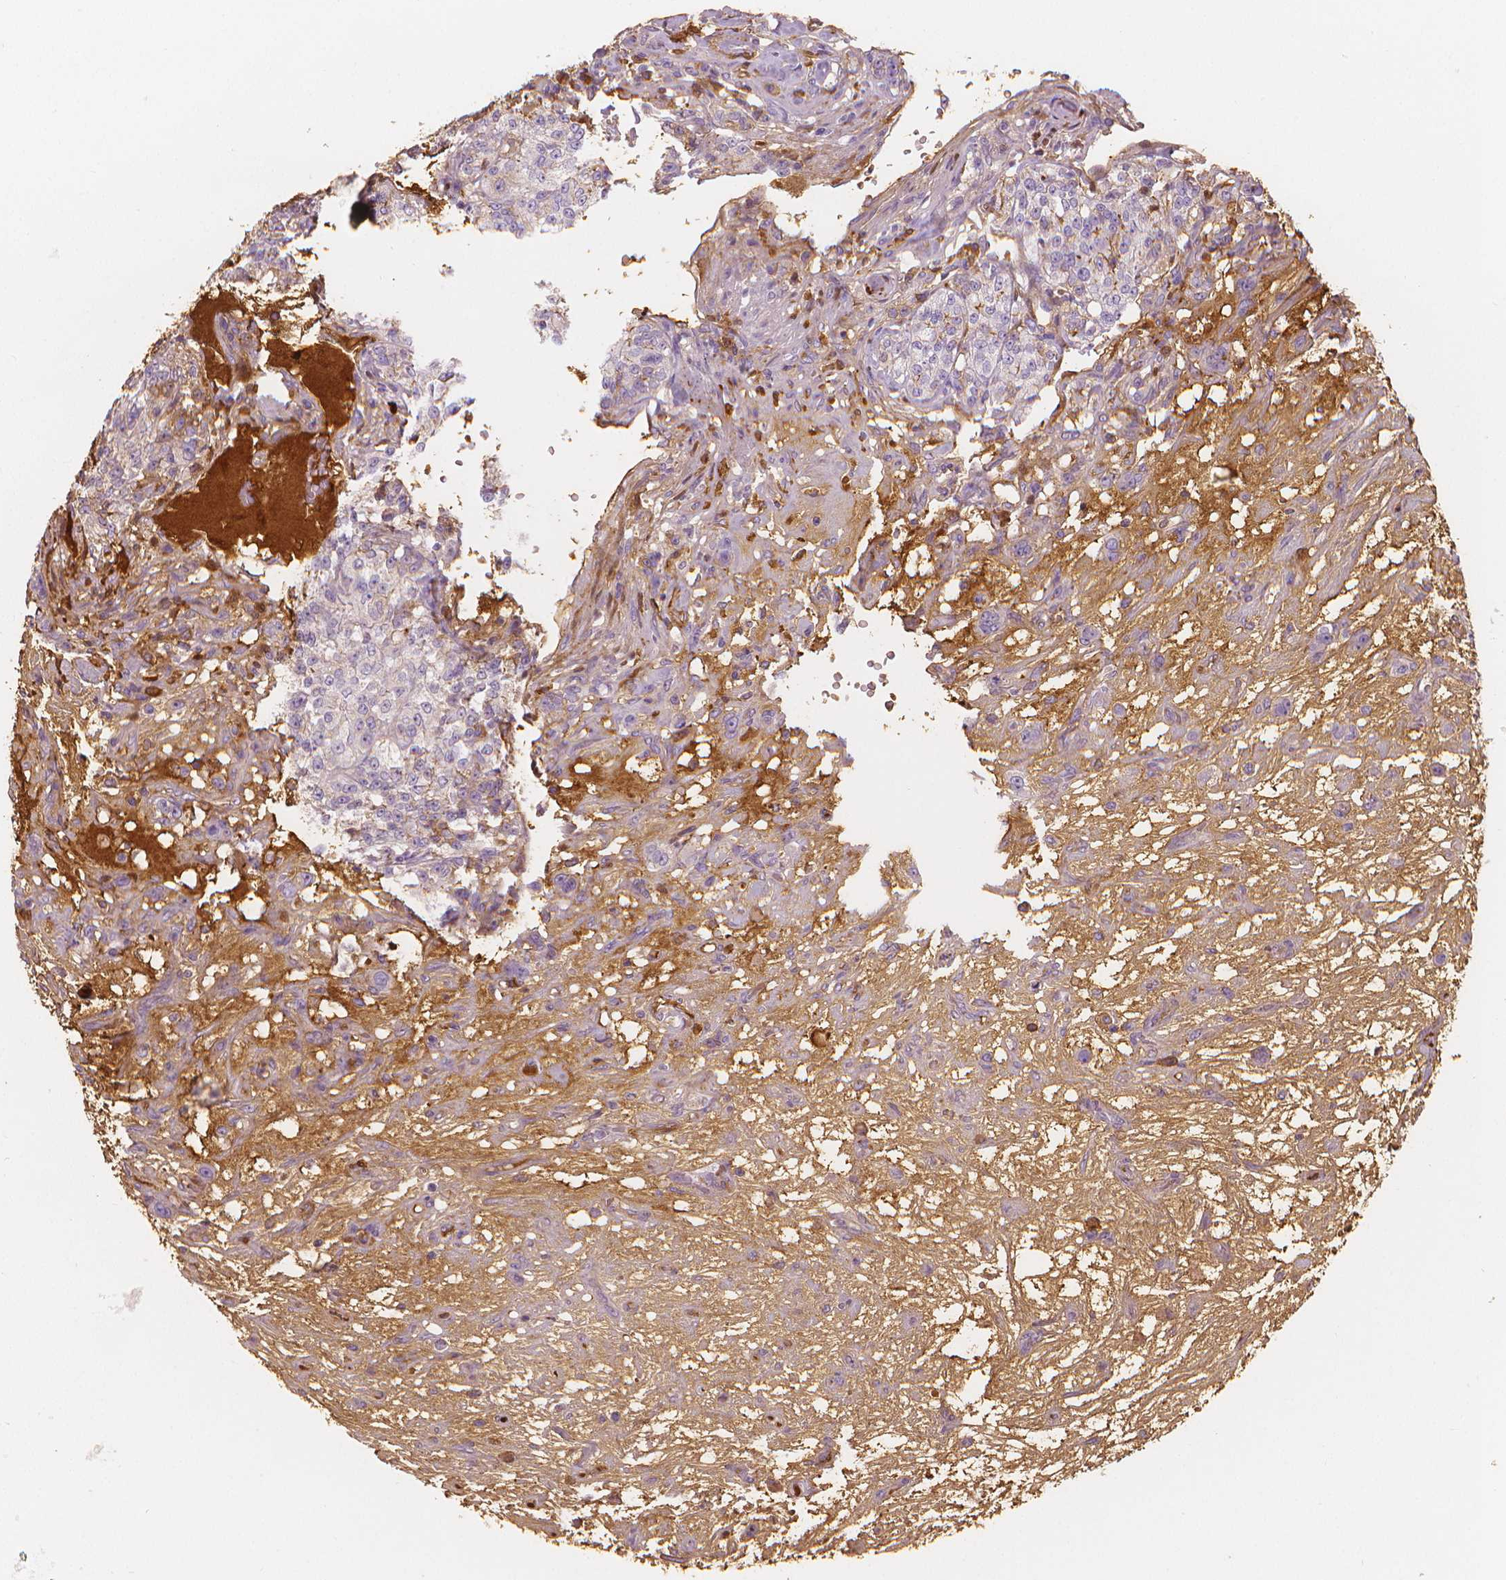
{"staining": {"intensity": "negative", "quantity": "none", "location": "none"}, "tissue": "renal cancer", "cell_type": "Tumor cells", "image_type": "cancer", "snomed": [{"axis": "morphology", "description": "Adenocarcinoma, NOS"}, {"axis": "topography", "description": "Kidney"}], "caption": "Immunohistochemical staining of renal cancer shows no significant positivity in tumor cells. (Immunohistochemistry, brightfield microscopy, high magnification).", "gene": "APOA4", "patient": {"sex": "female", "age": 63}}